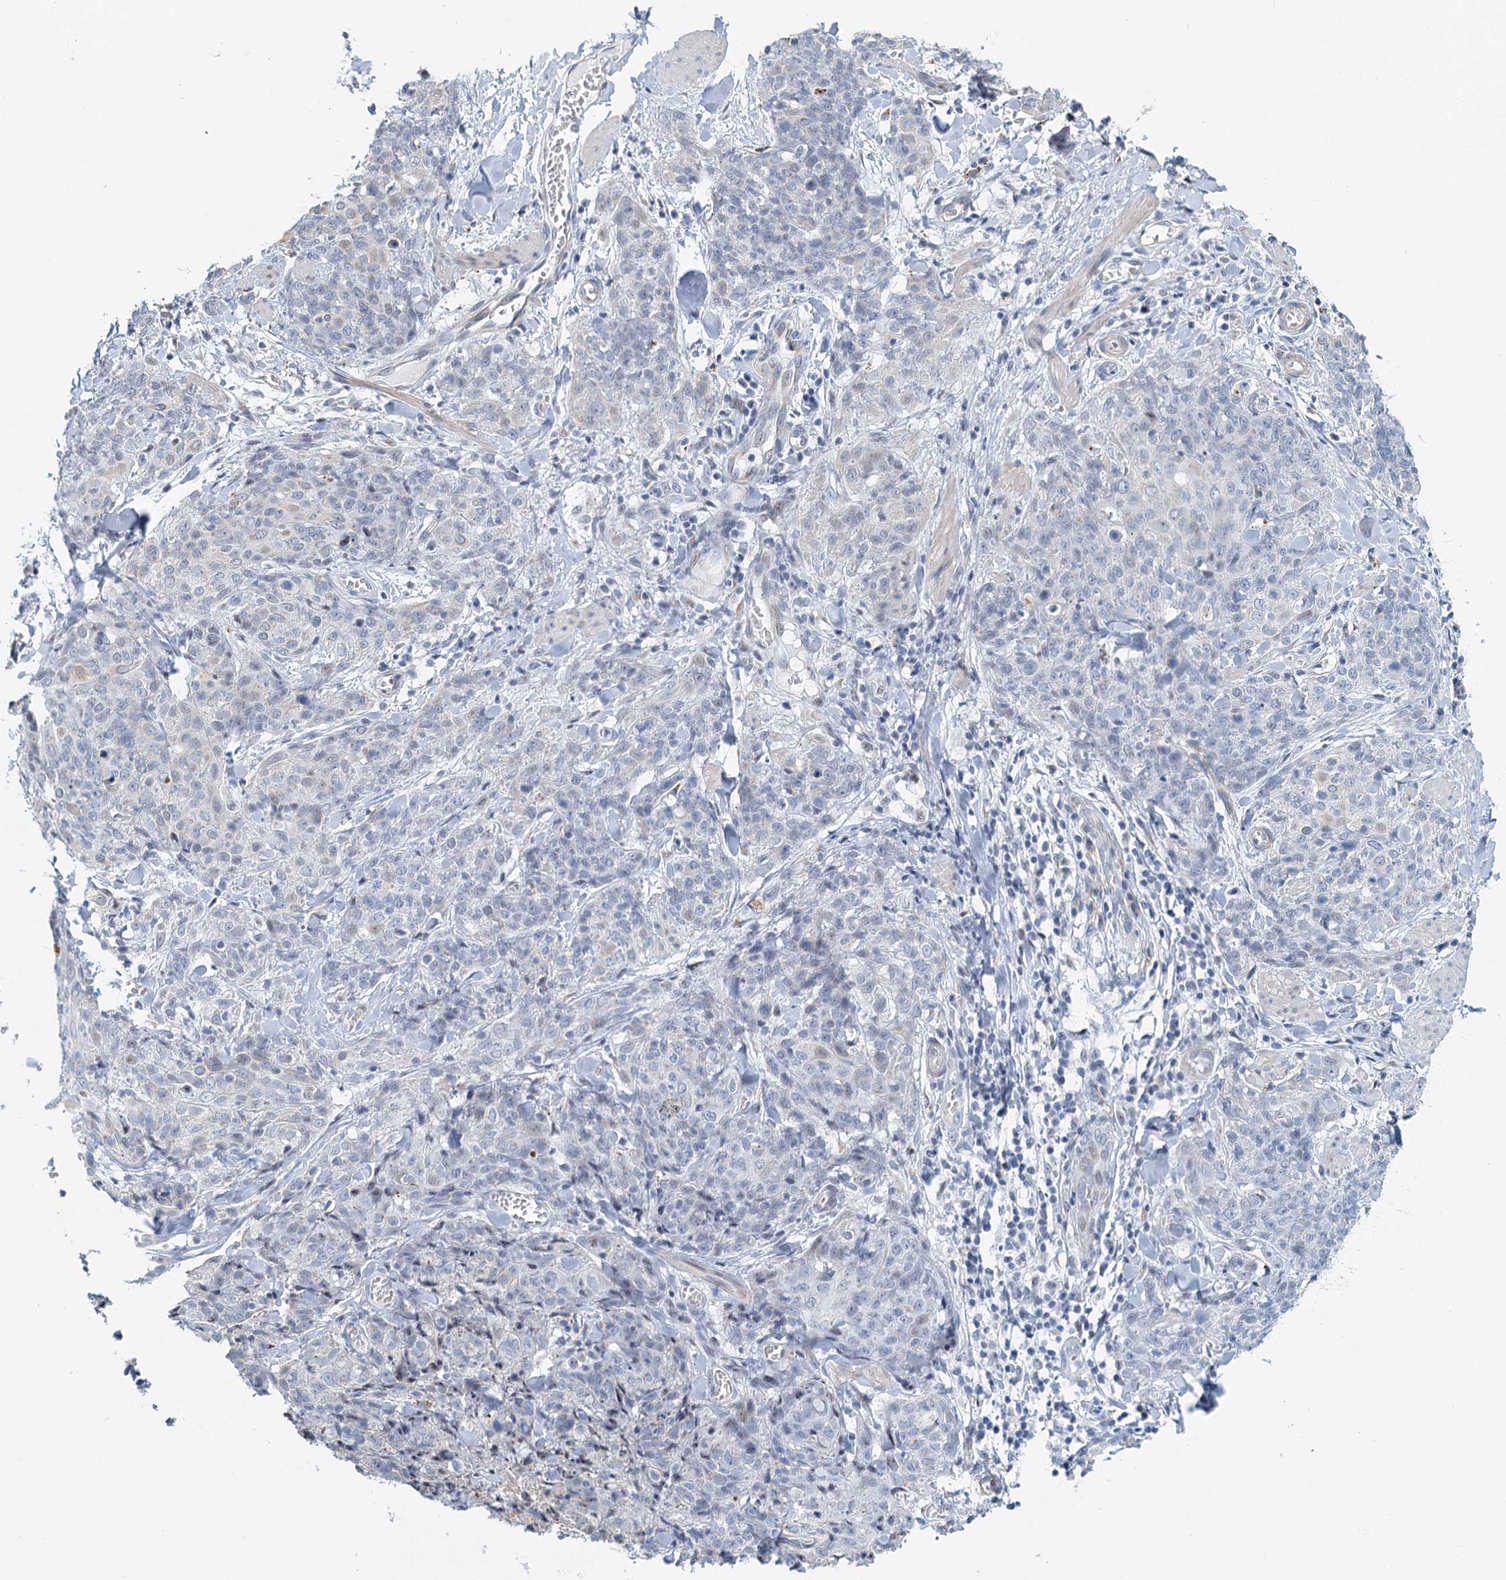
{"staining": {"intensity": "negative", "quantity": "none", "location": "none"}, "tissue": "skin cancer", "cell_type": "Tumor cells", "image_type": "cancer", "snomed": [{"axis": "morphology", "description": "Squamous cell carcinoma, NOS"}, {"axis": "topography", "description": "Skin"}, {"axis": "topography", "description": "Vulva"}], "caption": "Tumor cells show no significant staining in skin squamous cell carcinoma.", "gene": "ZNF527", "patient": {"sex": "female", "age": 85}}